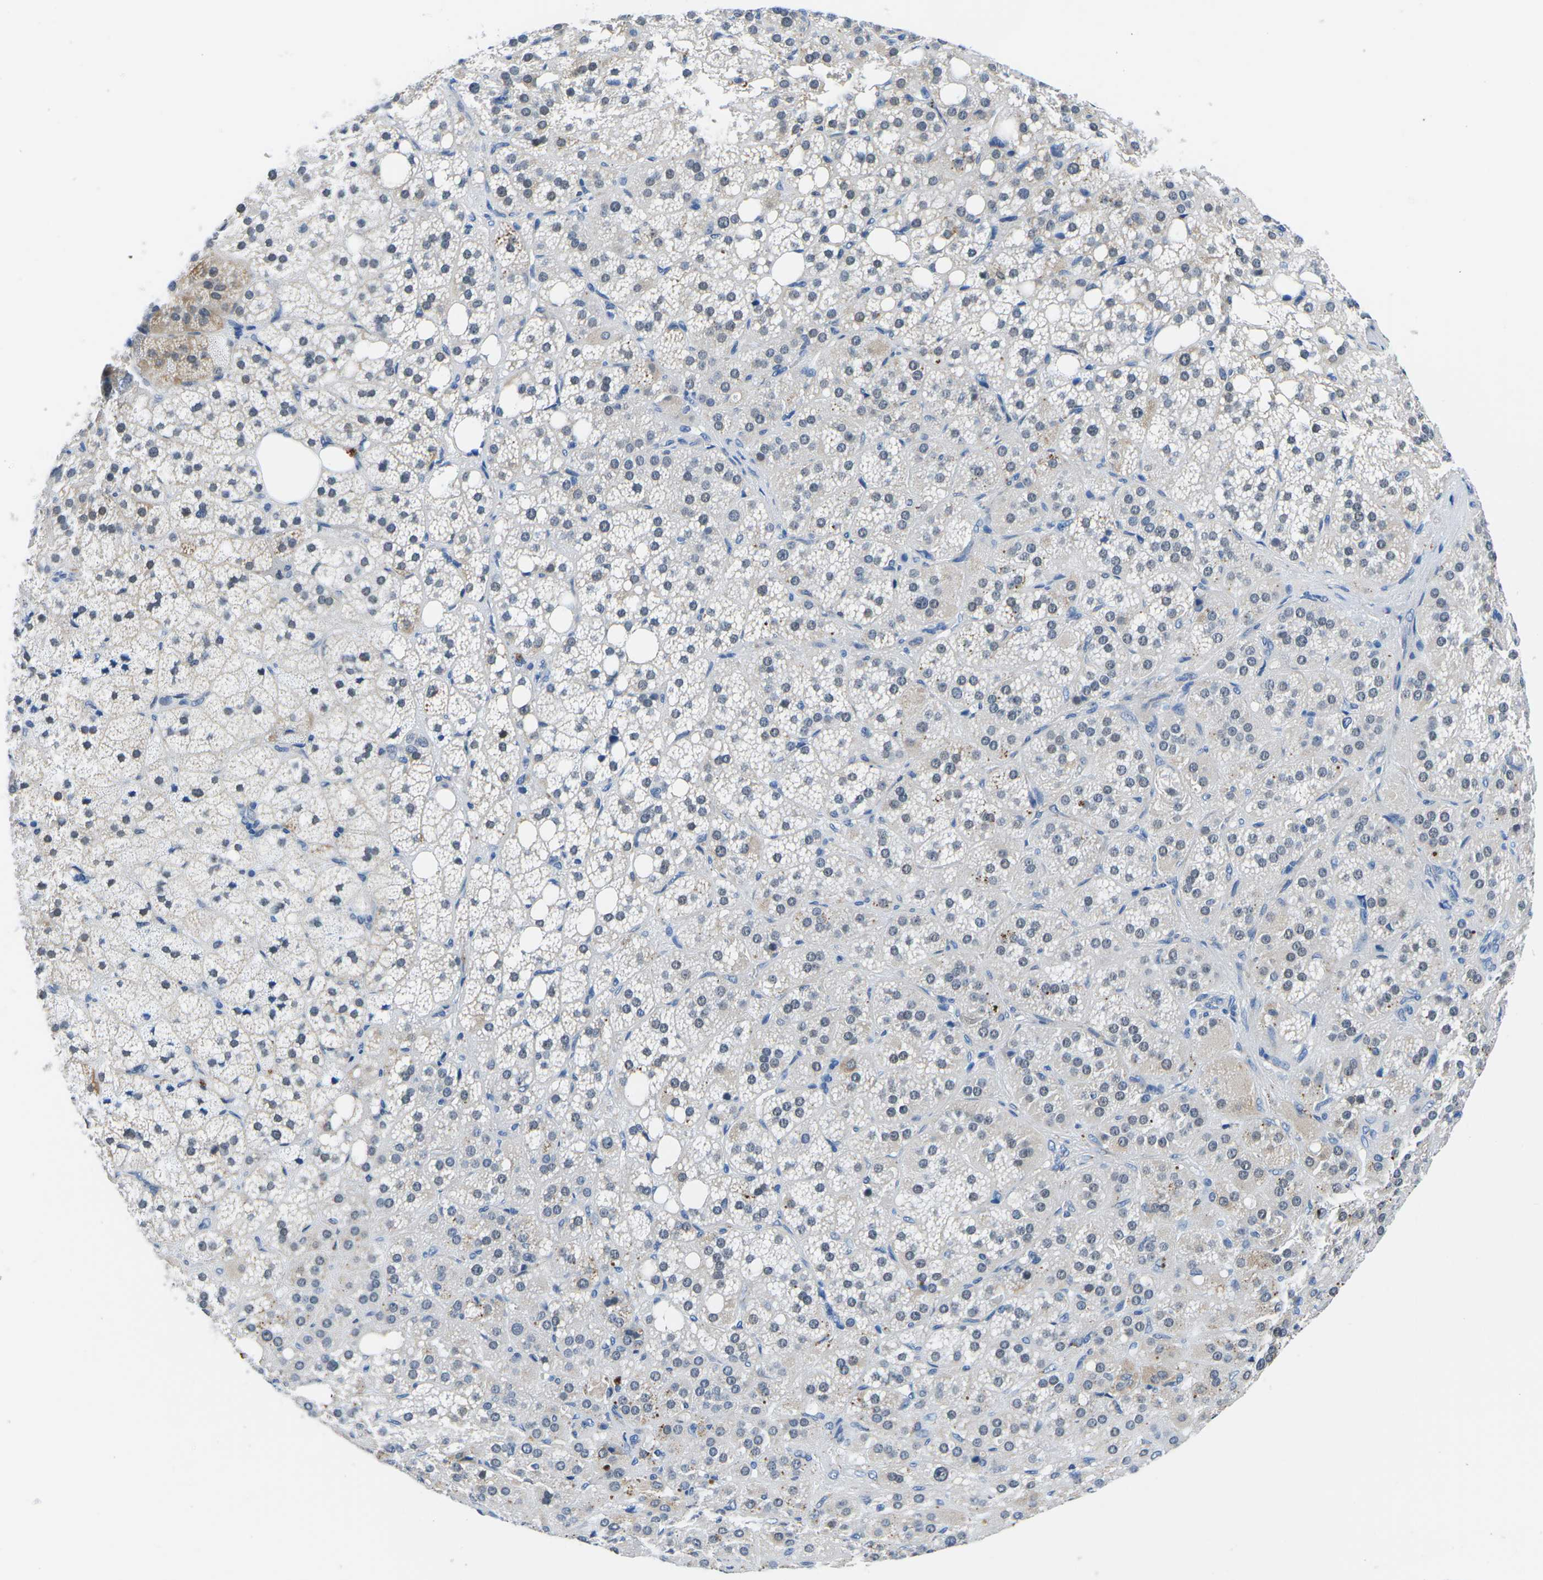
{"staining": {"intensity": "moderate", "quantity": "<25%", "location": "cytoplasmic/membranous"}, "tissue": "adrenal gland", "cell_type": "Glandular cells", "image_type": "normal", "snomed": [{"axis": "morphology", "description": "Normal tissue, NOS"}, {"axis": "topography", "description": "Adrenal gland"}], "caption": "The micrograph demonstrates a brown stain indicating the presence of a protein in the cytoplasmic/membranous of glandular cells in adrenal gland. Using DAB (3,3'-diaminobenzidine) (brown) and hematoxylin (blue) stains, captured at high magnification using brightfield microscopy.", "gene": "TM6SF1", "patient": {"sex": "female", "age": 59}}